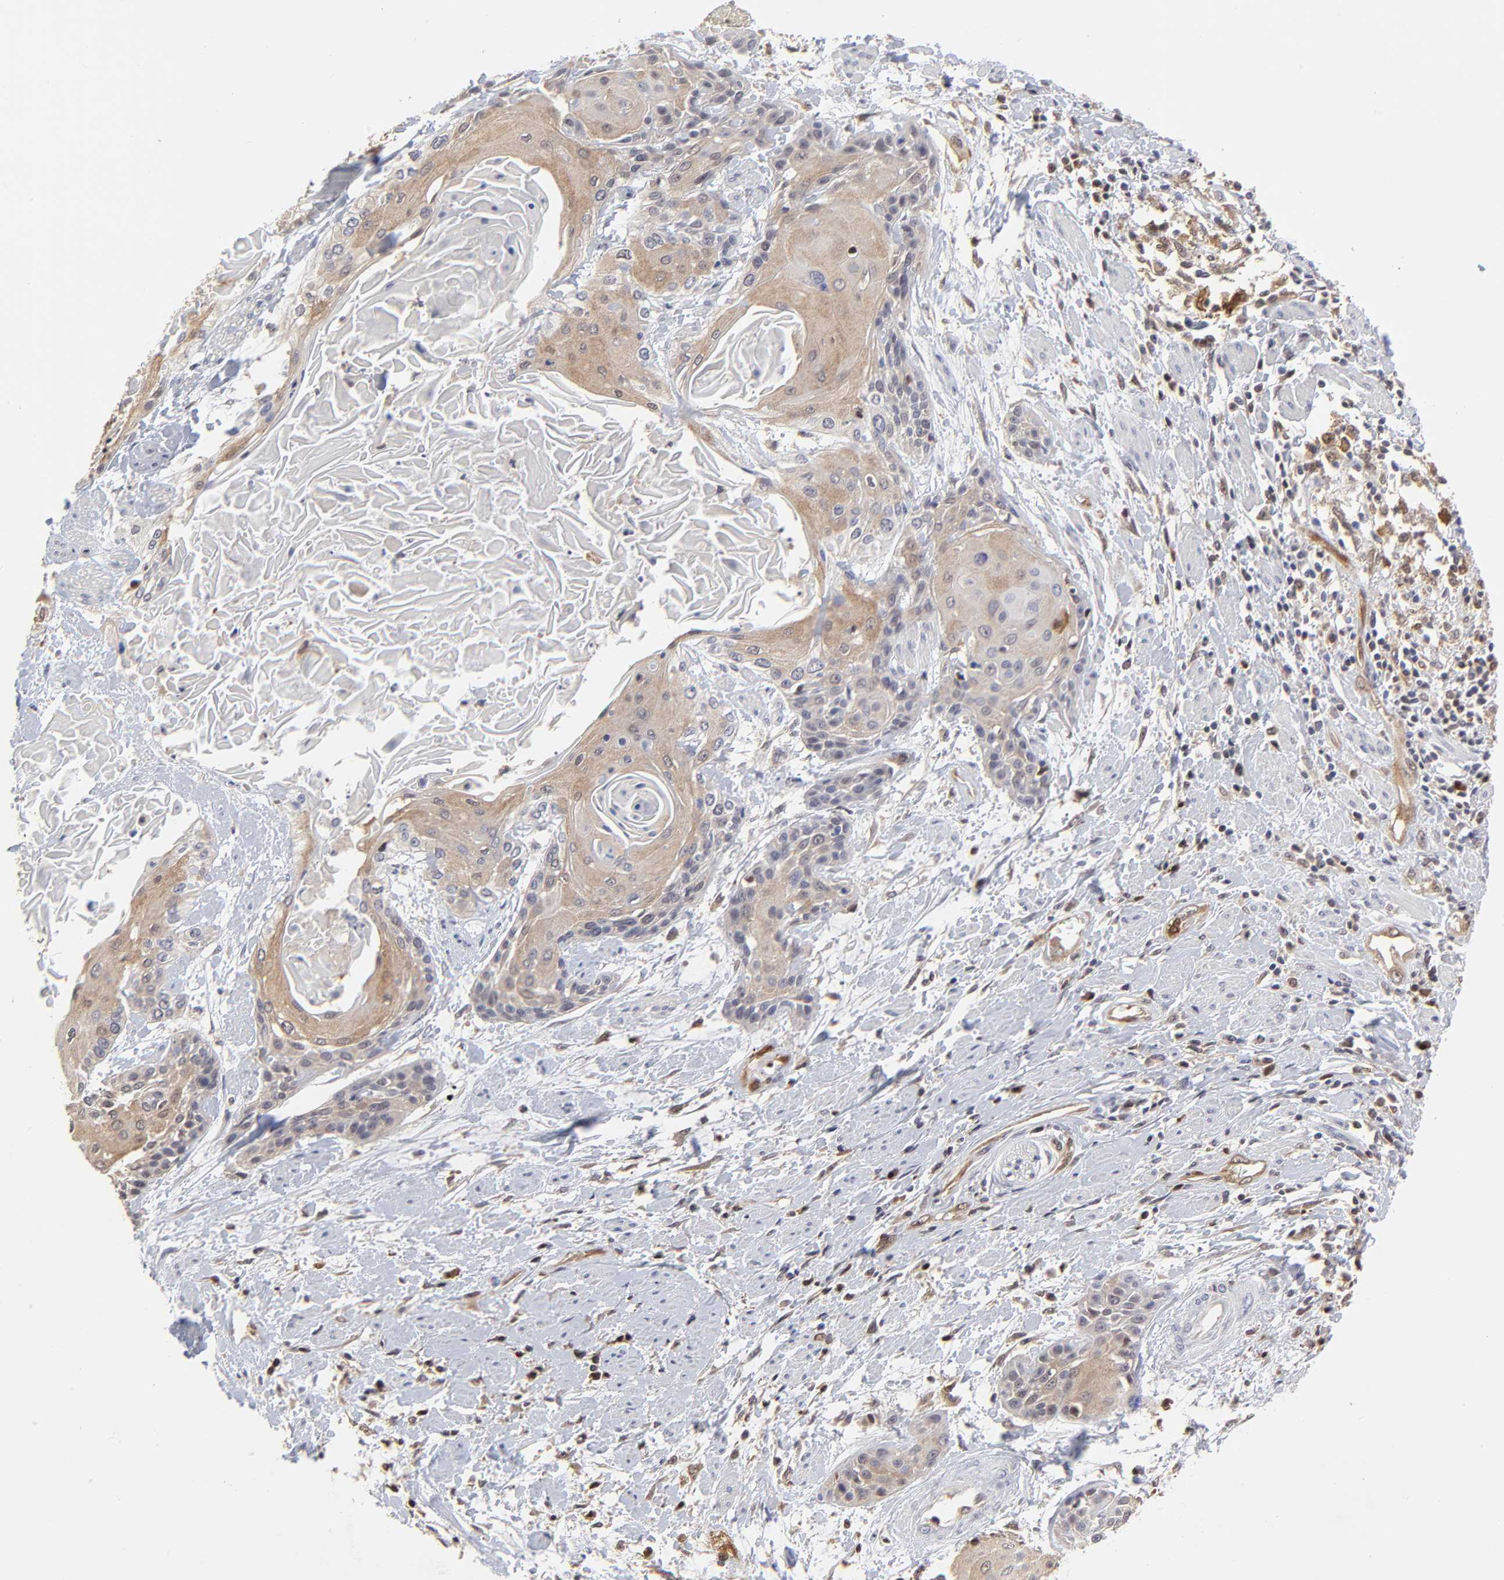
{"staining": {"intensity": "moderate", "quantity": ">75%", "location": "cytoplasmic/membranous"}, "tissue": "cervical cancer", "cell_type": "Tumor cells", "image_type": "cancer", "snomed": [{"axis": "morphology", "description": "Squamous cell carcinoma, NOS"}, {"axis": "topography", "description": "Cervix"}], "caption": "This micrograph exhibits immunohistochemistry (IHC) staining of cervical cancer (squamous cell carcinoma), with medium moderate cytoplasmic/membranous staining in approximately >75% of tumor cells.", "gene": "CASP3", "patient": {"sex": "female", "age": 57}}